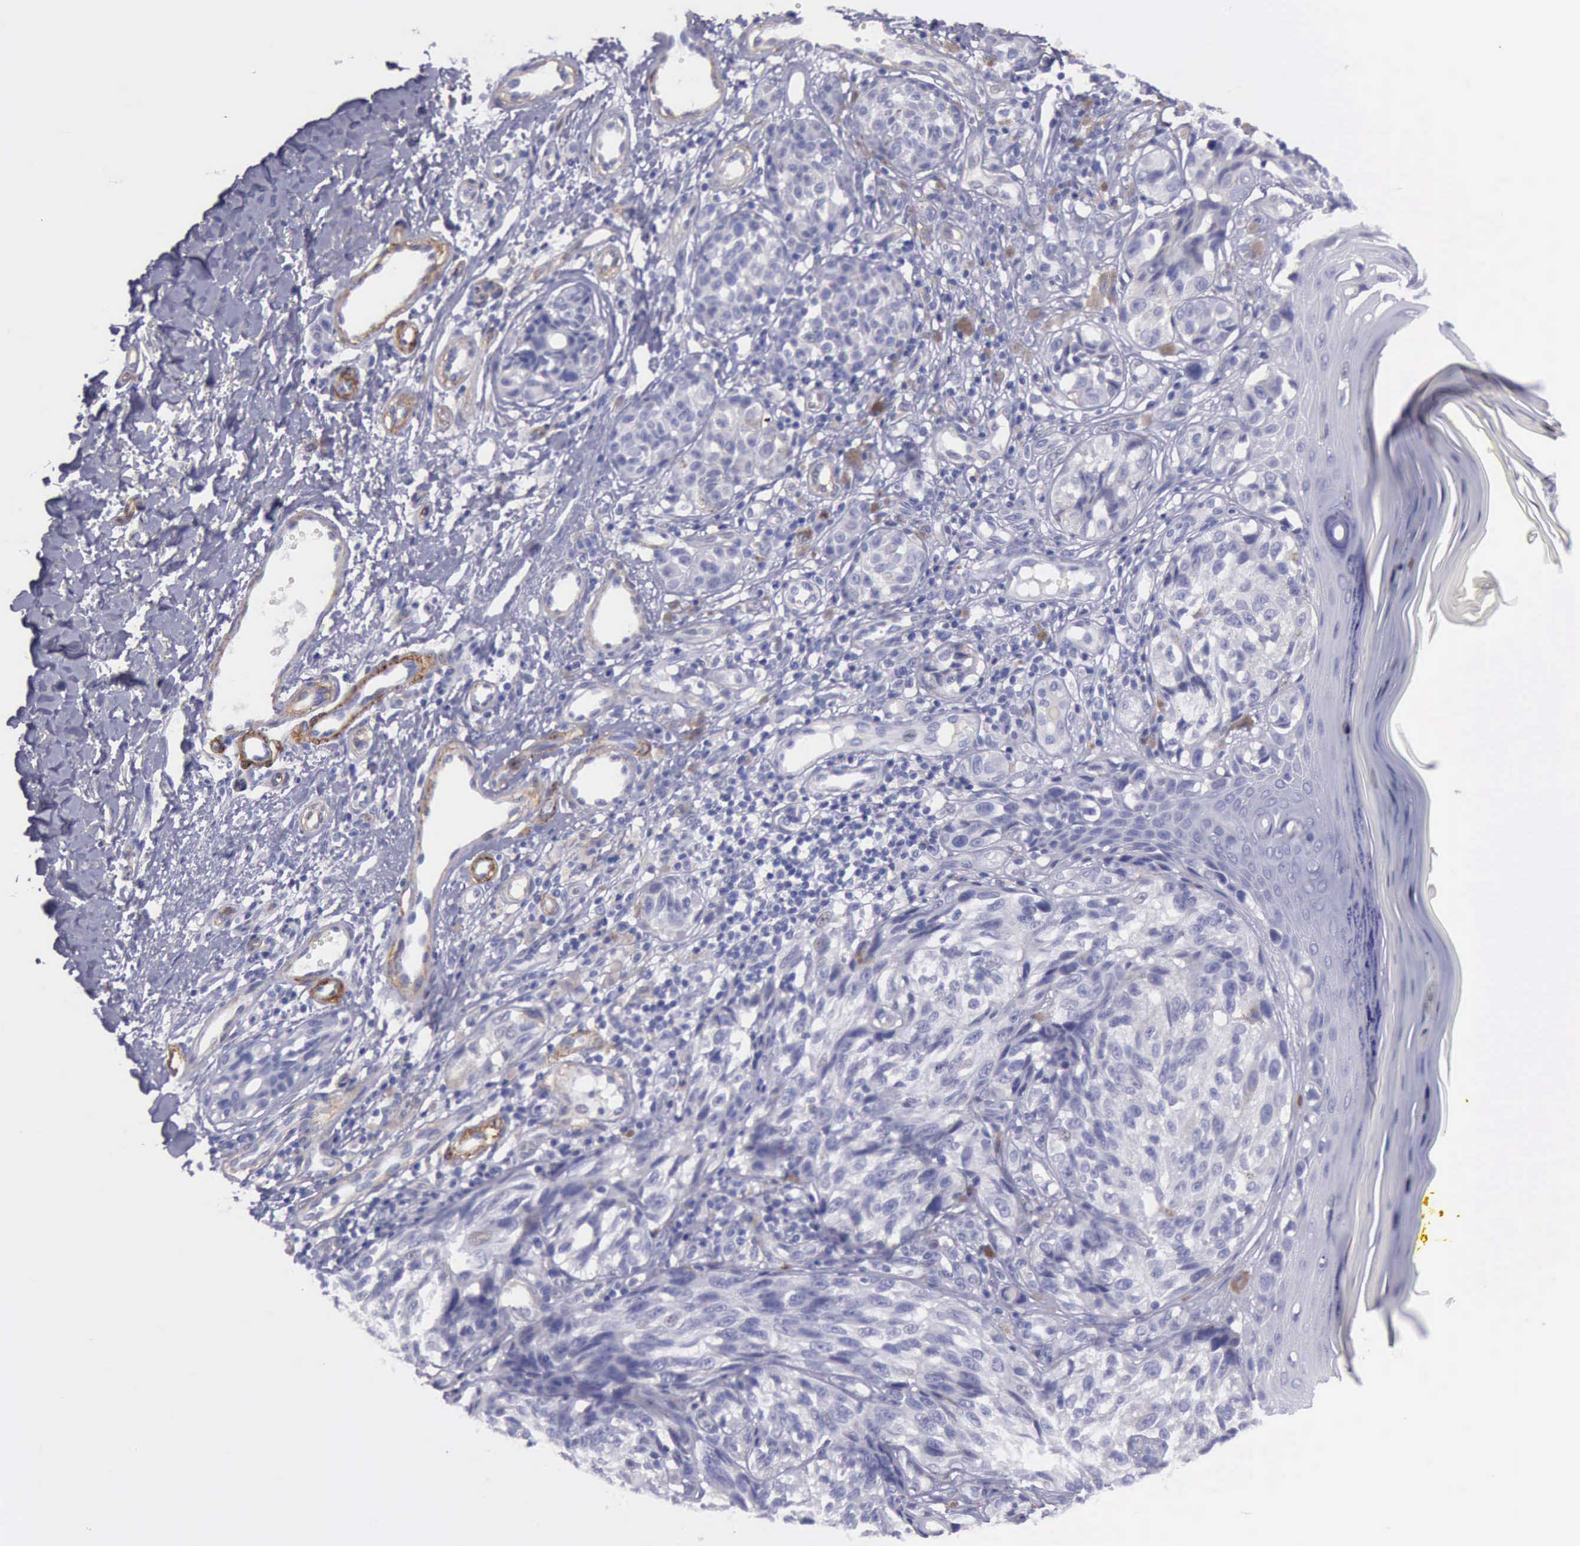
{"staining": {"intensity": "negative", "quantity": "none", "location": "none"}, "tissue": "melanoma", "cell_type": "Tumor cells", "image_type": "cancer", "snomed": [{"axis": "morphology", "description": "Malignant melanoma, NOS"}, {"axis": "topography", "description": "Skin"}], "caption": "Tumor cells show no significant staining in malignant melanoma.", "gene": "AOC3", "patient": {"sex": "male", "age": 67}}